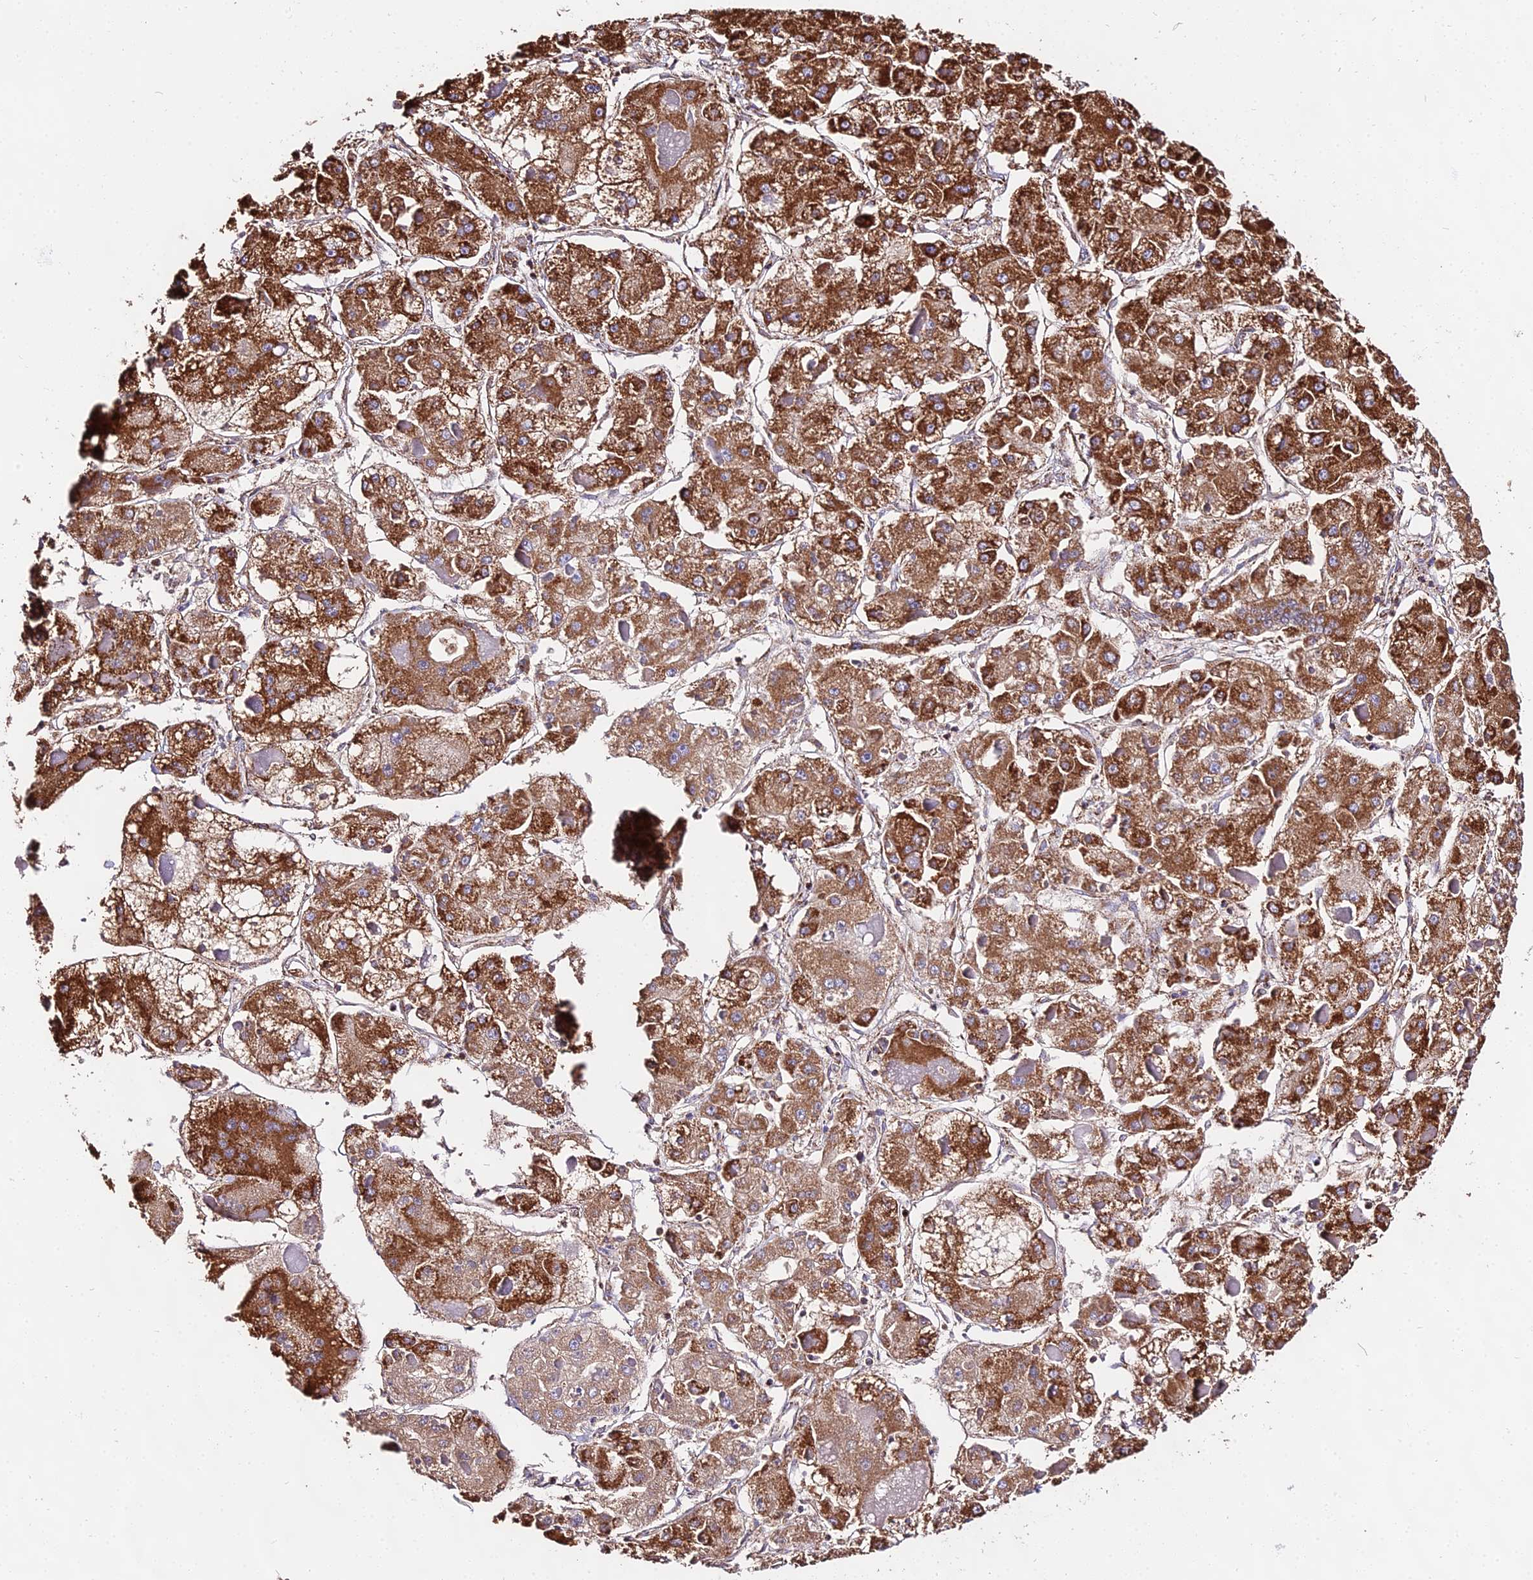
{"staining": {"intensity": "strong", "quantity": ">75%", "location": "cytoplasmic/membranous"}, "tissue": "liver cancer", "cell_type": "Tumor cells", "image_type": "cancer", "snomed": [{"axis": "morphology", "description": "Carcinoma, Hepatocellular, NOS"}, {"axis": "topography", "description": "Liver"}], "caption": "IHC micrograph of human hepatocellular carcinoma (liver) stained for a protein (brown), which displays high levels of strong cytoplasmic/membranous expression in approximately >75% of tumor cells.", "gene": "ATP5PD", "patient": {"sex": "female", "age": 73}}